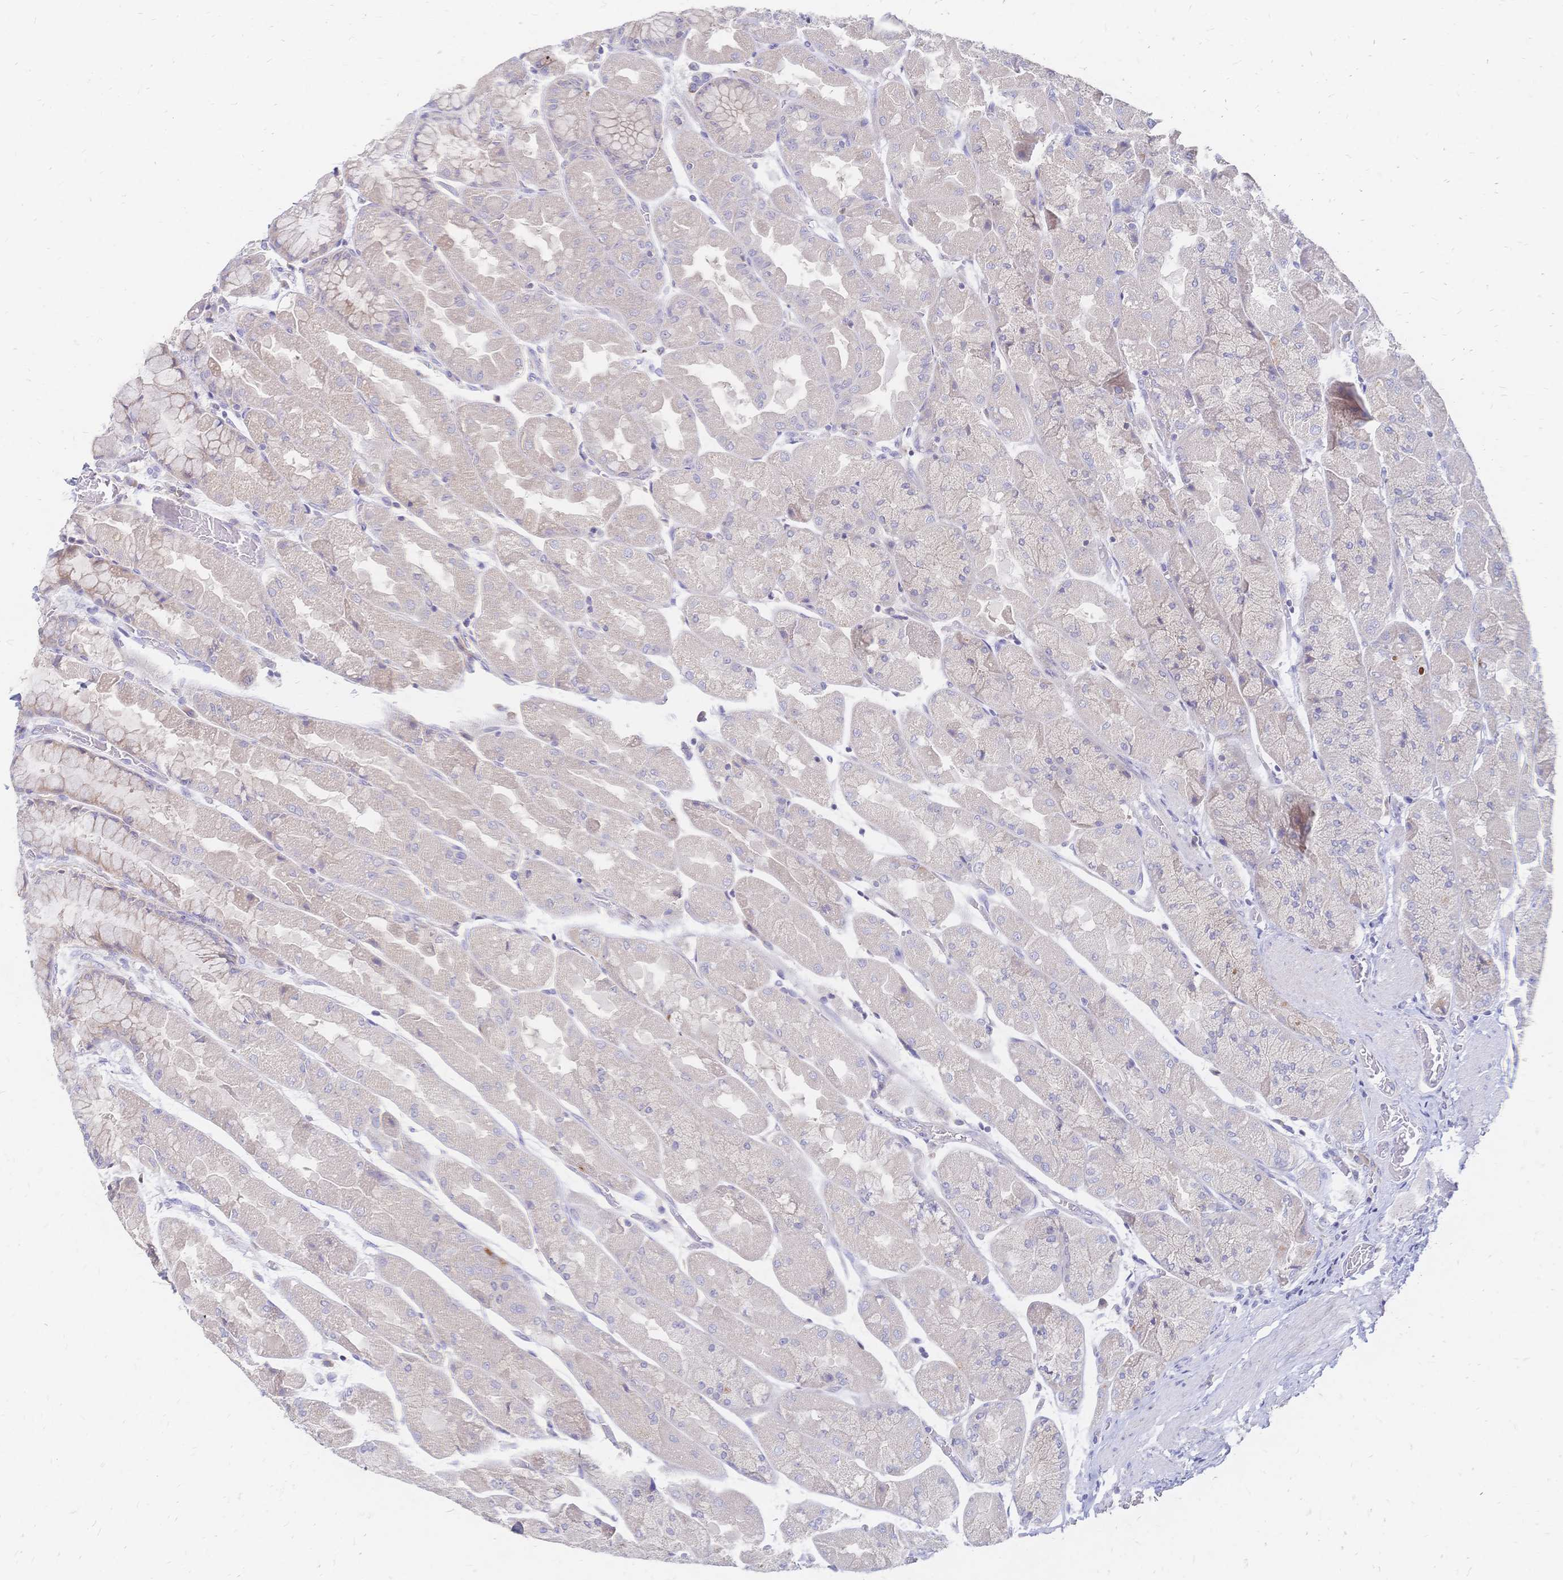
{"staining": {"intensity": "weak", "quantity": "25%-75%", "location": "cytoplasmic/membranous"}, "tissue": "stomach", "cell_type": "Glandular cells", "image_type": "normal", "snomed": [{"axis": "morphology", "description": "Normal tissue, NOS"}, {"axis": "topography", "description": "Stomach"}], "caption": "Protein expression analysis of unremarkable human stomach reveals weak cytoplasmic/membranous positivity in about 25%-75% of glandular cells. The protein is stained brown, and the nuclei are stained in blue (DAB IHC with brightfield microscopy, high magnification).", "gene": "VWC2L", "patient": {"sex": "female", "age": 61}}